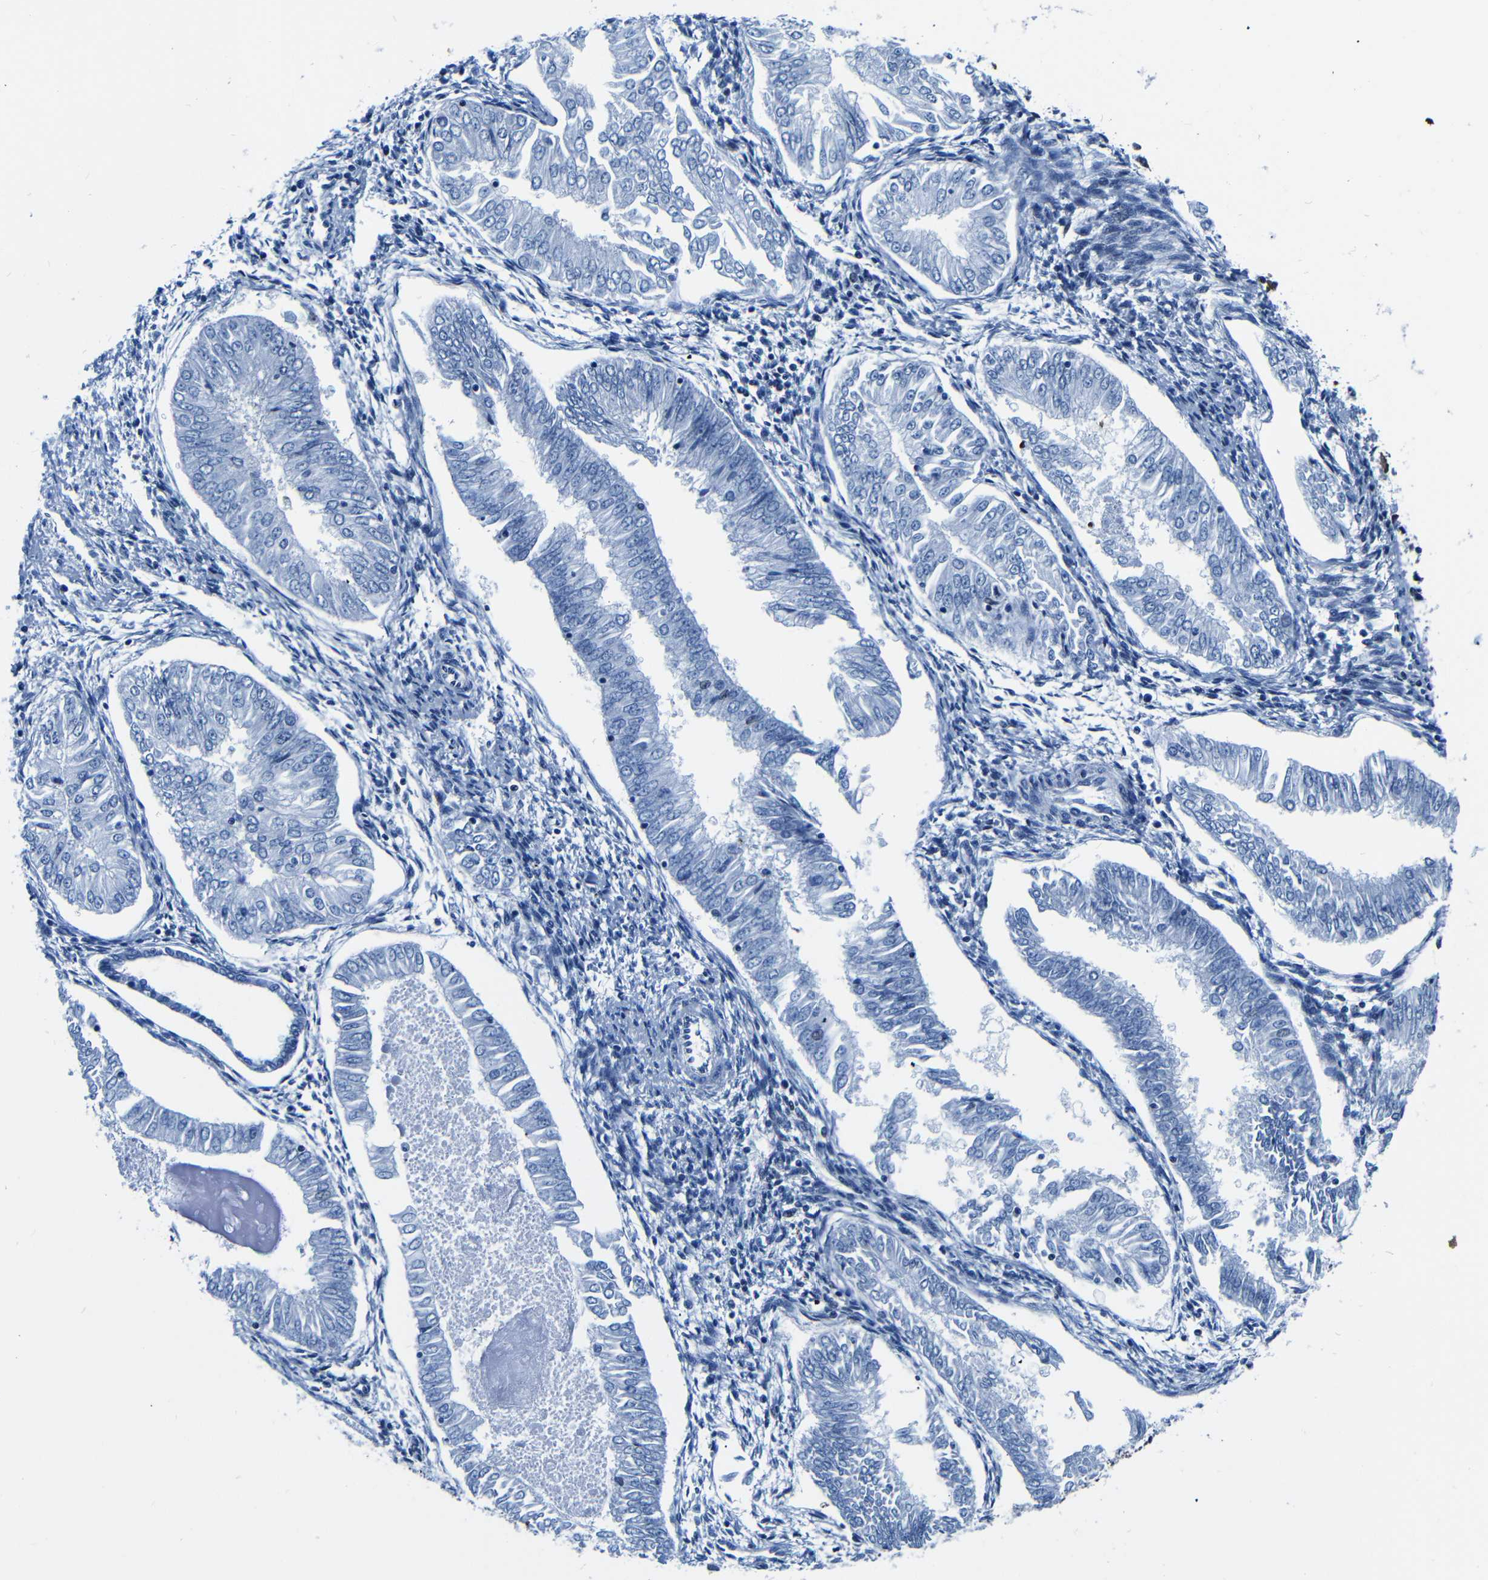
{"staining": {"intensity": "negative", "quantity": "none", "location": "none"}, "tissue": "endometrial cancer", "cell_type": "Tumor cells", "image_type": "cancer", "snomed": [{"axis": "morphology", "description": "Adenocarcinoma, NOS"}, {"axis": "topography", "description": "Endometrium"}], "caption": "IHC of human adenocarcinoma (endometrial) displays no staining in tumor cells.", "gene": "NCBP3", "patient": {"sex": "female", "age": 53}}